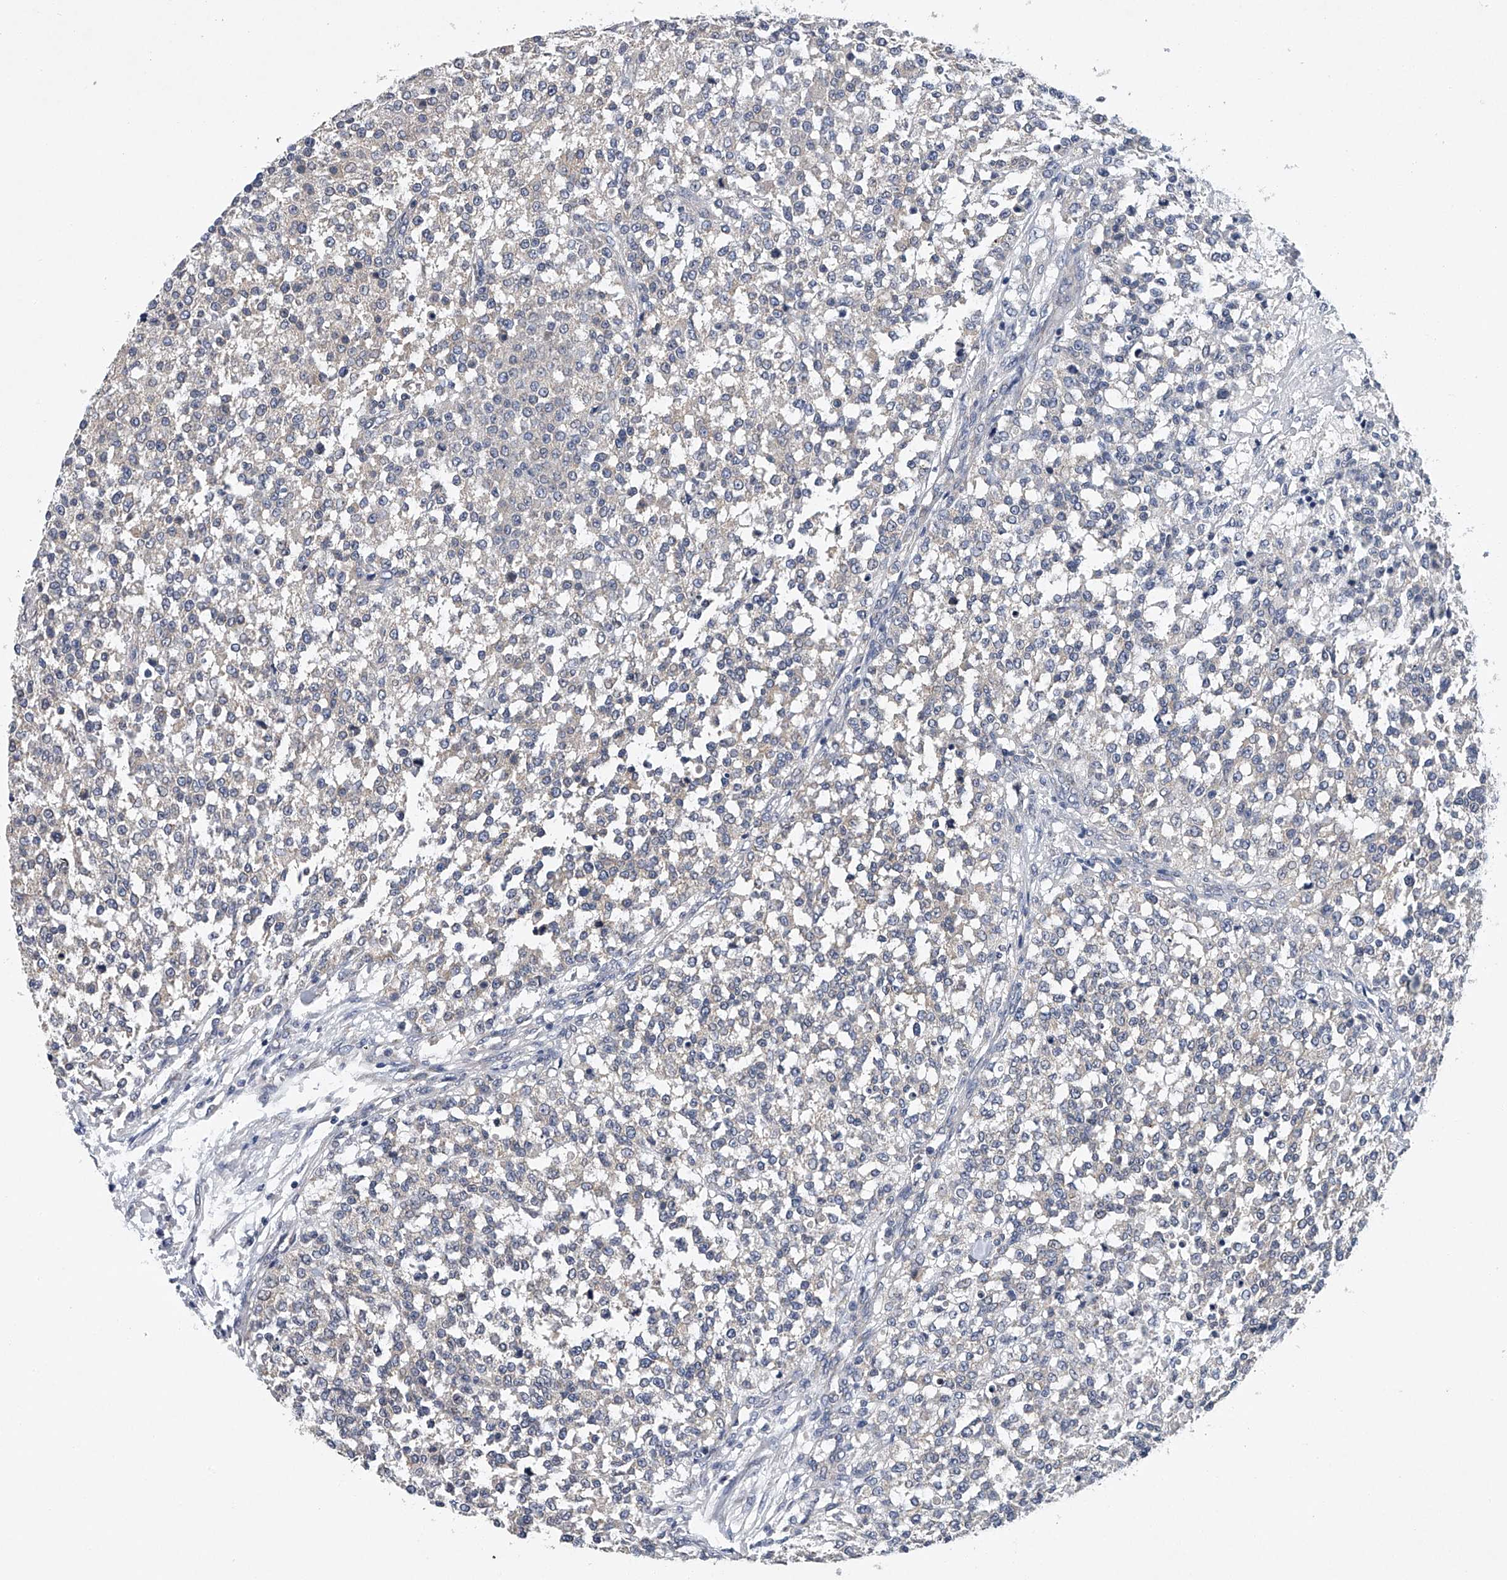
{"staining": {"intensity": "negative", "quantity": "none", "location": "none"}, "tissue": "testis cancer", "cell_type": "Tumor cells", "image_type": "cancer", "snomed": [{"axis": "morphology", "description": "Seminoma, NOS"}, {"axis": "topography", "description": "Testis"}], "caption": "Immunohistochemistry micrograph of testis seminoma stained for a protein (brown), which shows no positivity in tumor cells.", "gene": "RNF5", "patient": {"sex": "male", "age": 59}}